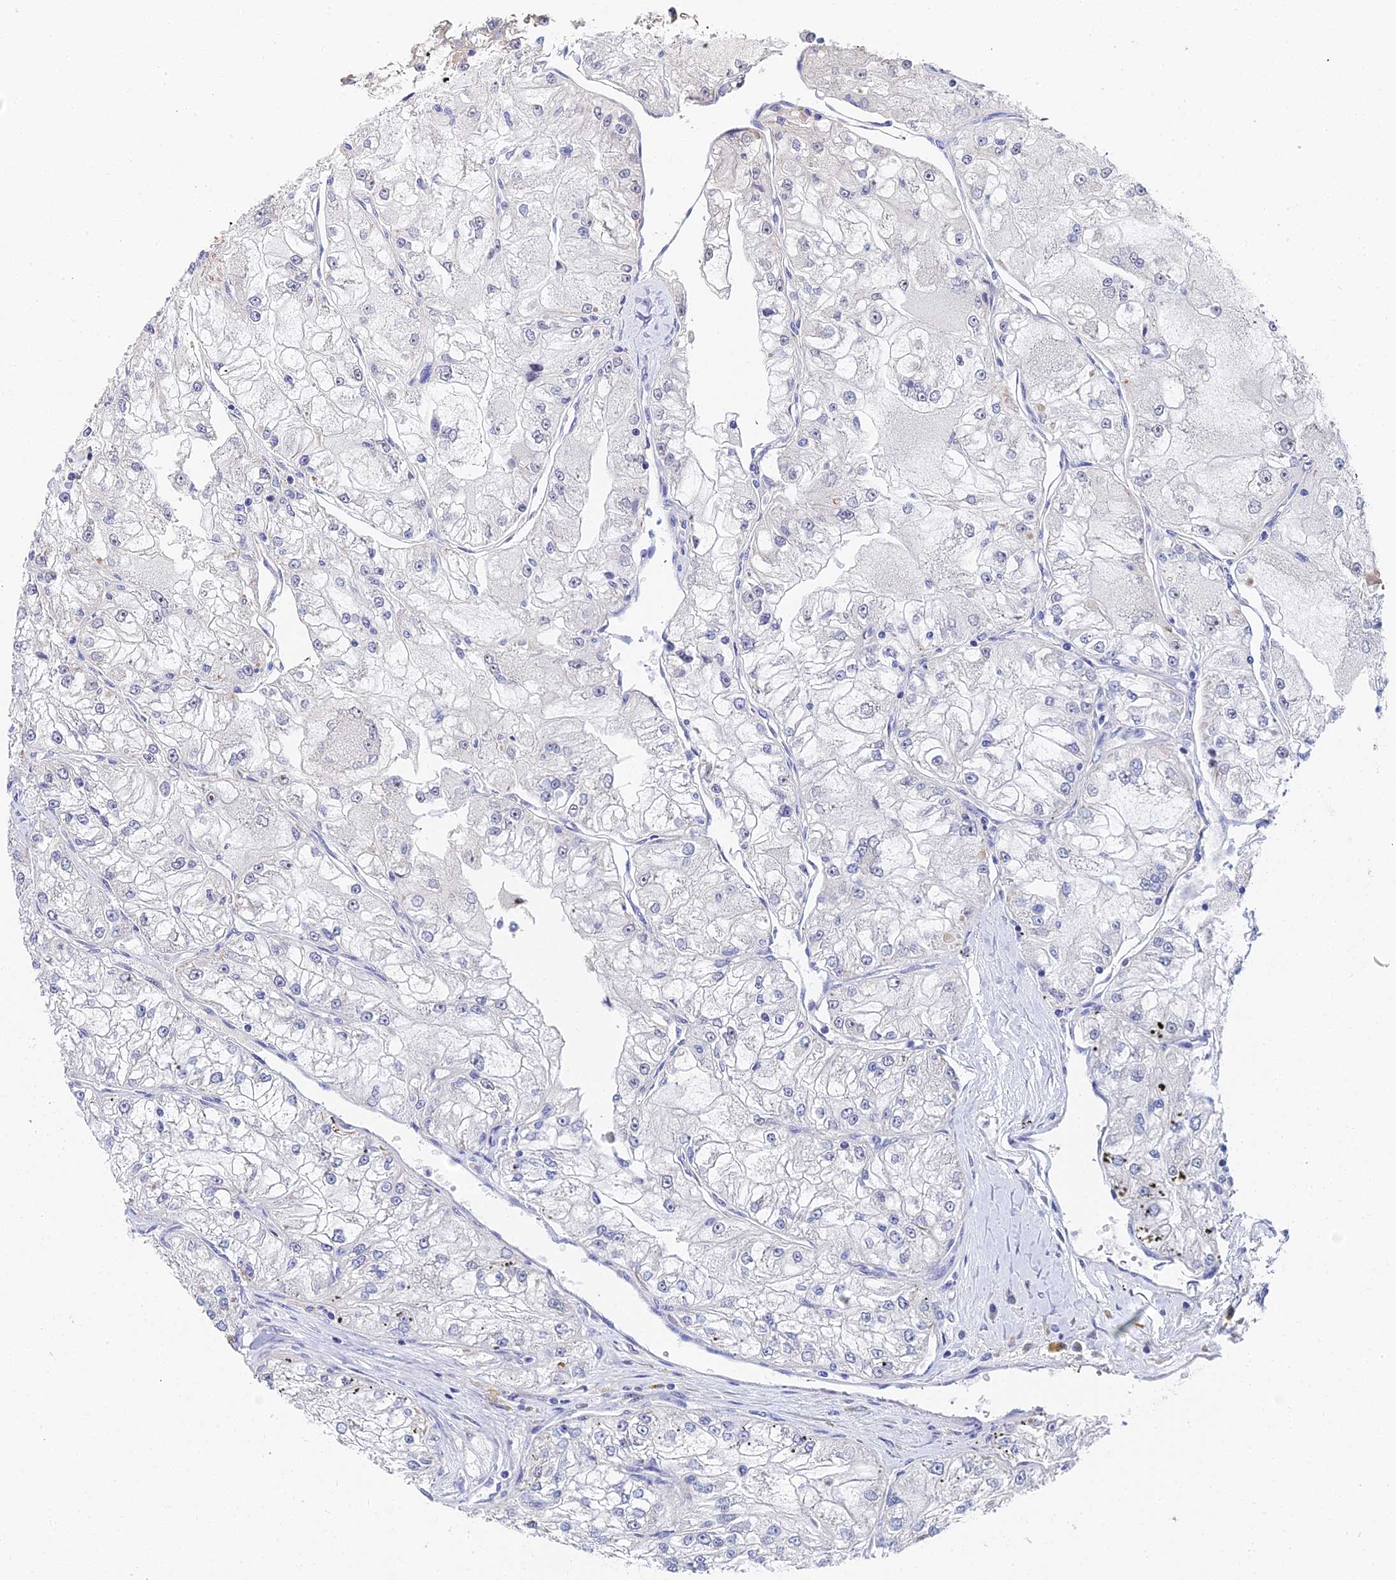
{"staining": {"intensity": "negative", "quantity": "none", "location": "none"}, "tissue": "renal cancer", "cell_type": "Tumor cells", "image_type": "cancer", "snomed": [{"axis": "morphology", "description": "Adenocarcinoma, NOS"}, {"axis": "topography", "description": "Kidney"}], "caption": "A photomicrograph of human renal adenocarcinoma is negative for staining in tumor cells.", "gene": "ENSG00000268674", "patient": {"sex": "female", "age": 72}}